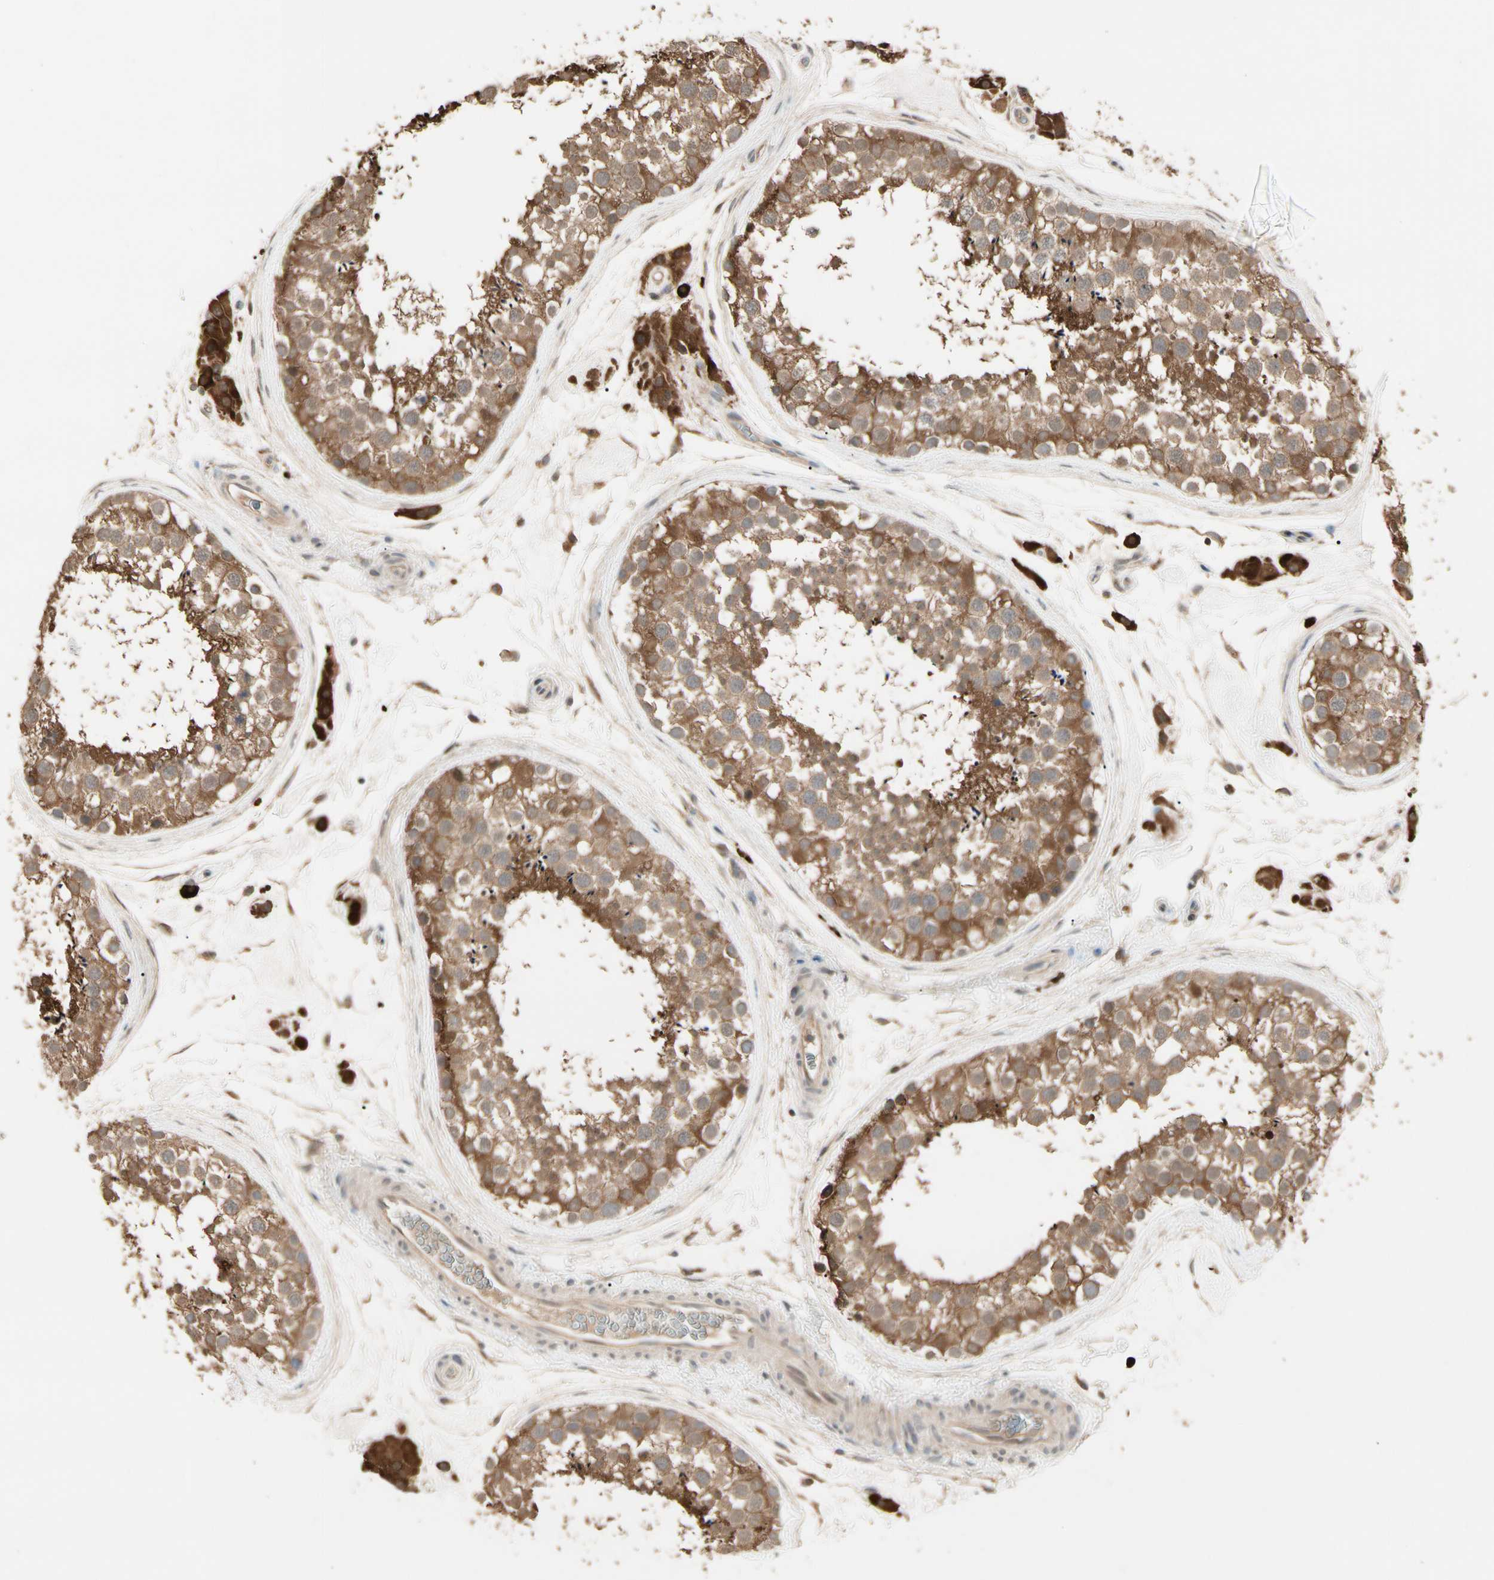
{"staining": {"intensity": "moderate", "quantity": ">75%", "location": "cytoplasmic/membranous"}, "tissue": "testis", "cell_type": "Cells in seminiferous ducts", "image_type": "normal", "snomed": [{"axis": "morphology", "description": "Normal tissue, NOS"}, {"axis": "topography", "description": "Testis"}], "caption": "Immunohistochemical staining of normal testis shows >75% levels of moderate cytoplasmic/membranous protein positivity in about >75% of cells in seminiferous ducts. (DAB (3,3'-diaminobenzidine) IHC with brightfield microscopy, high magnification).", "gene": "ATG4C", "patient": {"sex": "male", "age": 46}}